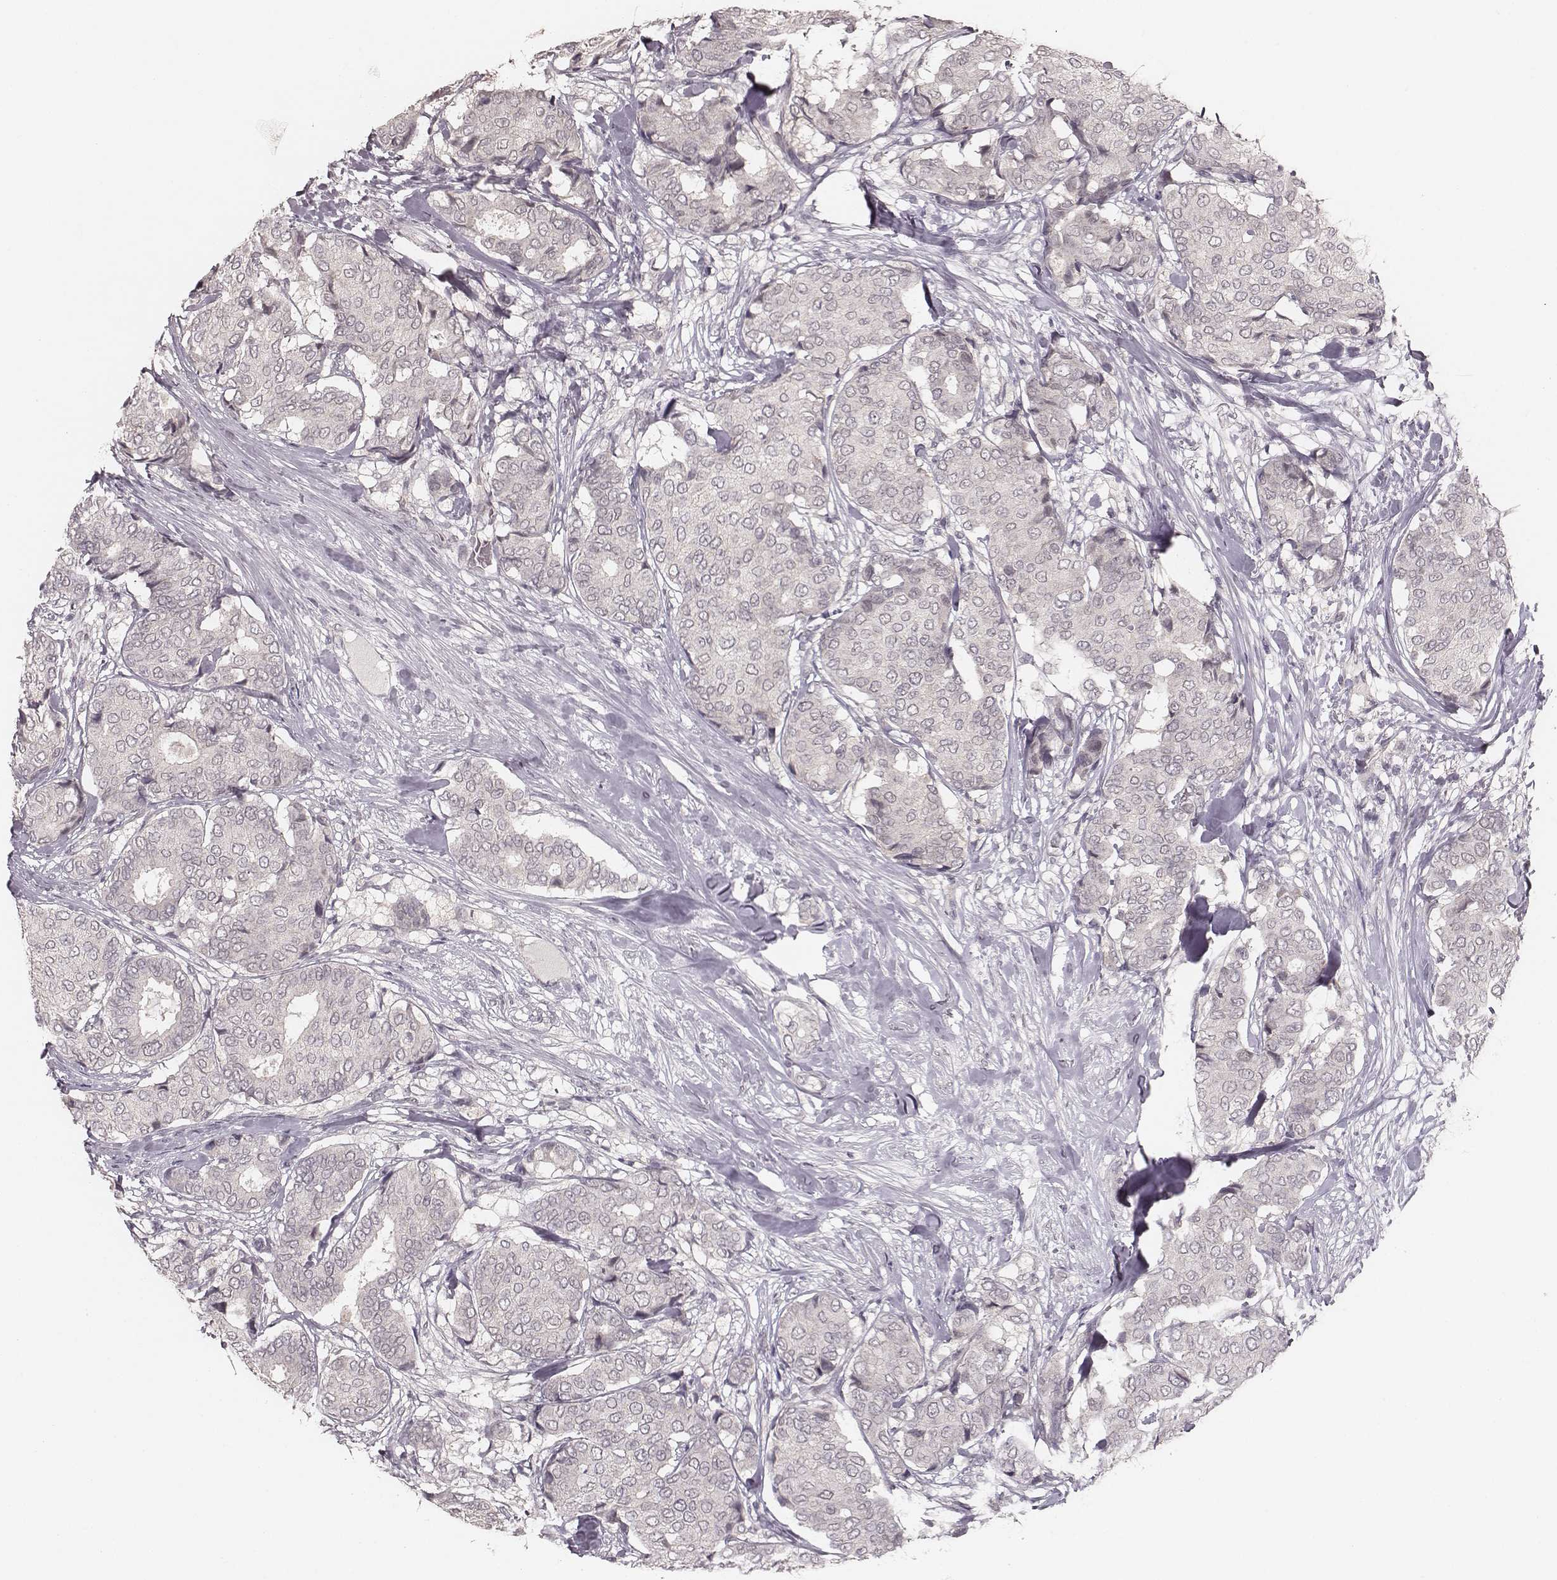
{"staining": {"intensity": "negative", "quantity": "none", "location": "none"}, "tissue": "breast cancer", "cell_type": "Tumor cells", "image_type": "cancer", "snomed": [{"axis": "morphology", "description": "Duct carcinoma"}, {"axis": "topography", "description": "Breast"}], "caption": "IHC of human breast infiltrating ductal carcinoma exhibits no expression in tumor cells. The staining was performed using DAB to visualize the protein expression in brown, while the nuclei were stained in blue with hematoxylin (Magnification: 20x).", "gene": "LY6K", "patient": {"sex": "female", "age": 75}}